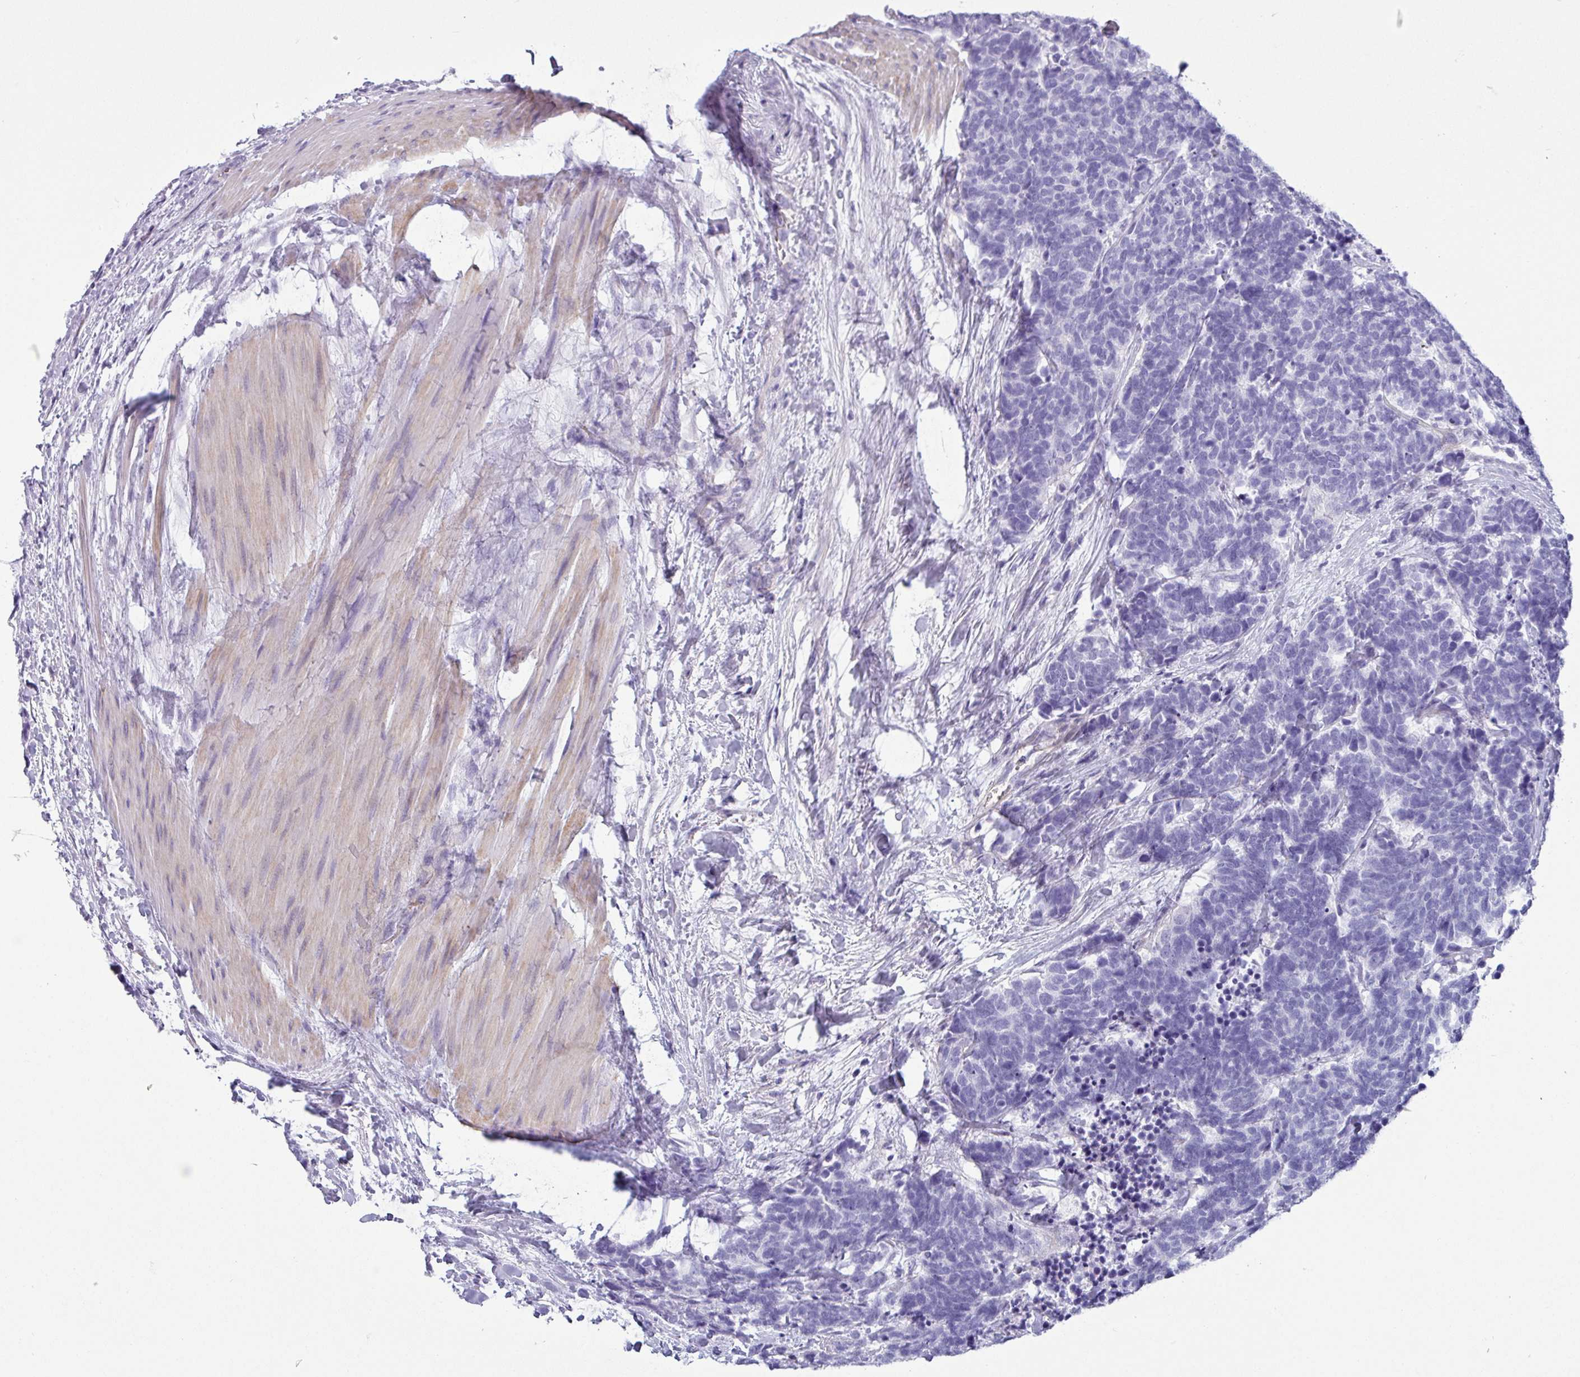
{"staining": {"intensity": "negative", "quantity": "none", "location": "none"}, "tissue": "carcinoid", "cell_type": "Tumor cells", "image_type": "cancer", "snomed": [{"axis": "morphology", "description": "Carcinoma, NOS"}, {"axis": "morphology", "description": "Carcinoid, malignant, NOS"}, {"axis": "topography", "description": "Urinary bladder"}], "caption": "This is an IHC photomicrograph of carcinoid. There is no positivity in tumor cells.", "gene": "VCX2", "patient": {"sex": "male", "age": 57}}